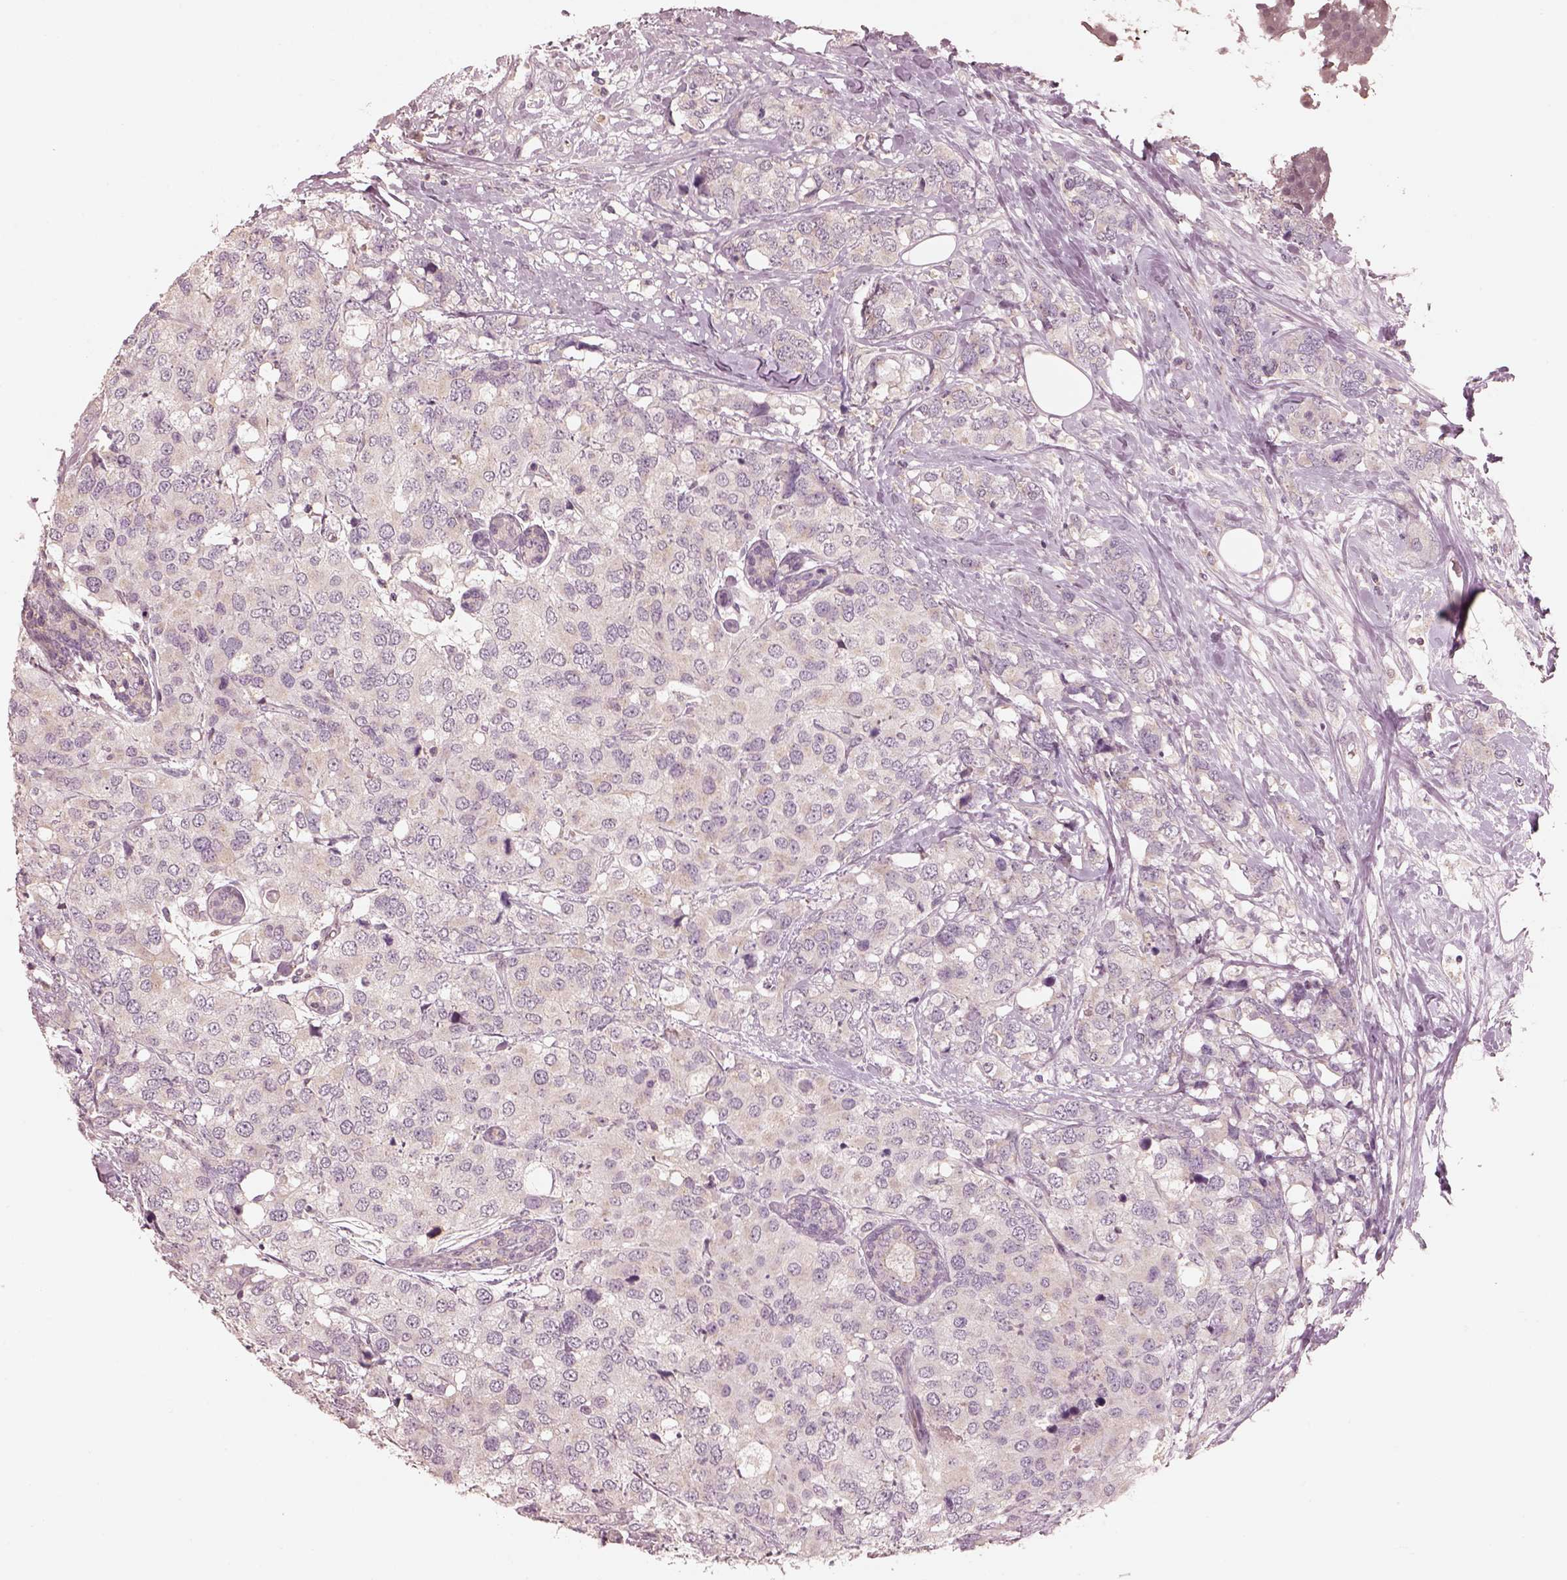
{"staining": {"intensity": "negative", "quantity": "none", "location": "none"}, "tissue": "breast cancer", "cell_type": "Tumor cells", "image_type": "cancer", "snomed": [{"axis": "morphology", "description": "Lobular carcinoma"}, {"axis": "topography", "description": "Breast"}], "caption": "This micrograph is of breast cancer stained with immunohistochemistry to label a protein in brown with the nuclei are counter-stained blue. There is no expression in tumor cells.", "gene": "PRKACG", "patient": {"sex": "female", "age": 59}}